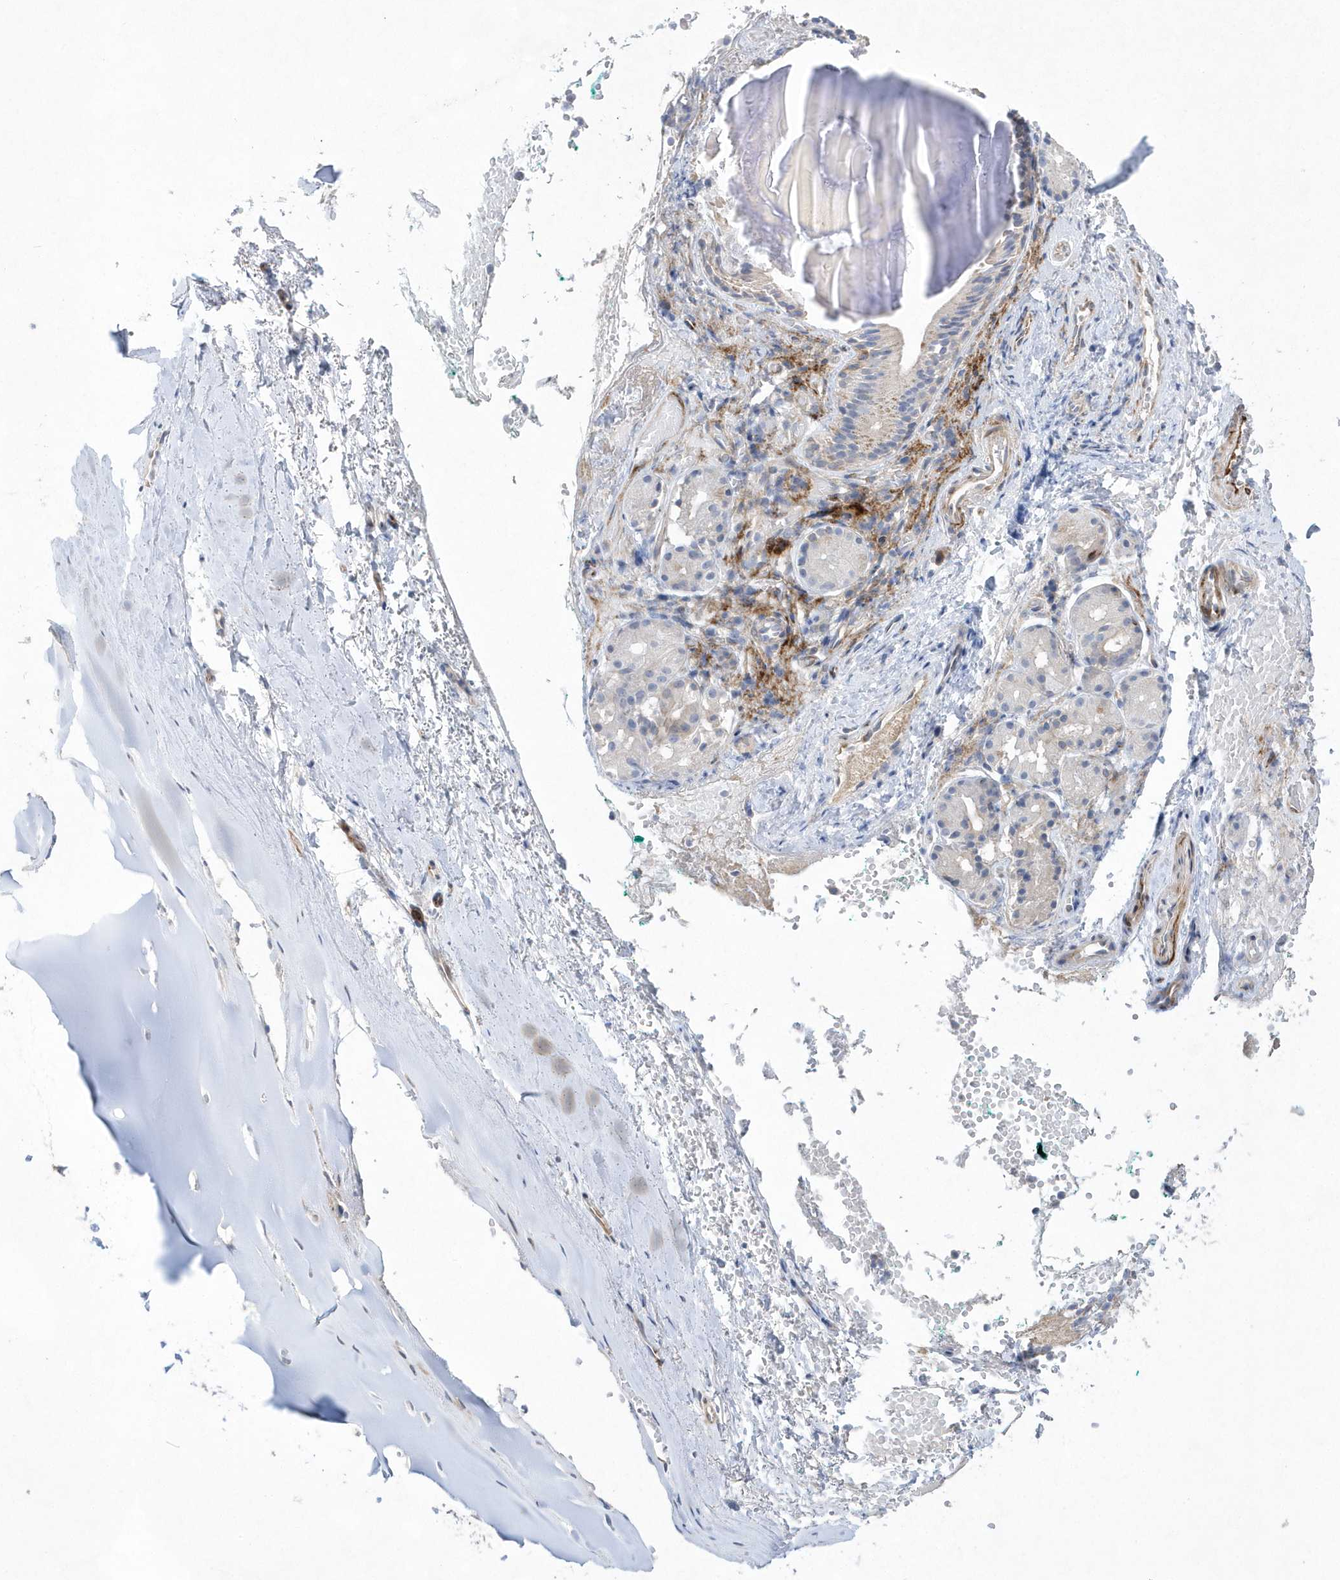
{"staining": {"intensity": "weak", "quantity": "25%-75%", "location": "cytoplasmic/membranous"}, "tissue": "adipose tissue", "cell_type": "Adipocytes", "image_type": "normal", "snomed": [{"axis": "morphology", "description": "Normal tissue, NOS"}, {"axis": "morphology", "description": "Basal cell carcinoma"}, {"axis": "topography", "description": "Cartilage tissue"}, {"axis": "topography", "description": "Nasopharynx"}, {"axis": "topography", "description": "Oral tissue"}], "caption": "This micrograph reveals IHC staining of normal human adipose tissue, with low weak cytoplasmic/membranous expression in about 25%-75% of adipocytes.", "gene": "TMEM132B", "patient": {"sex": "female", "age": 77}}